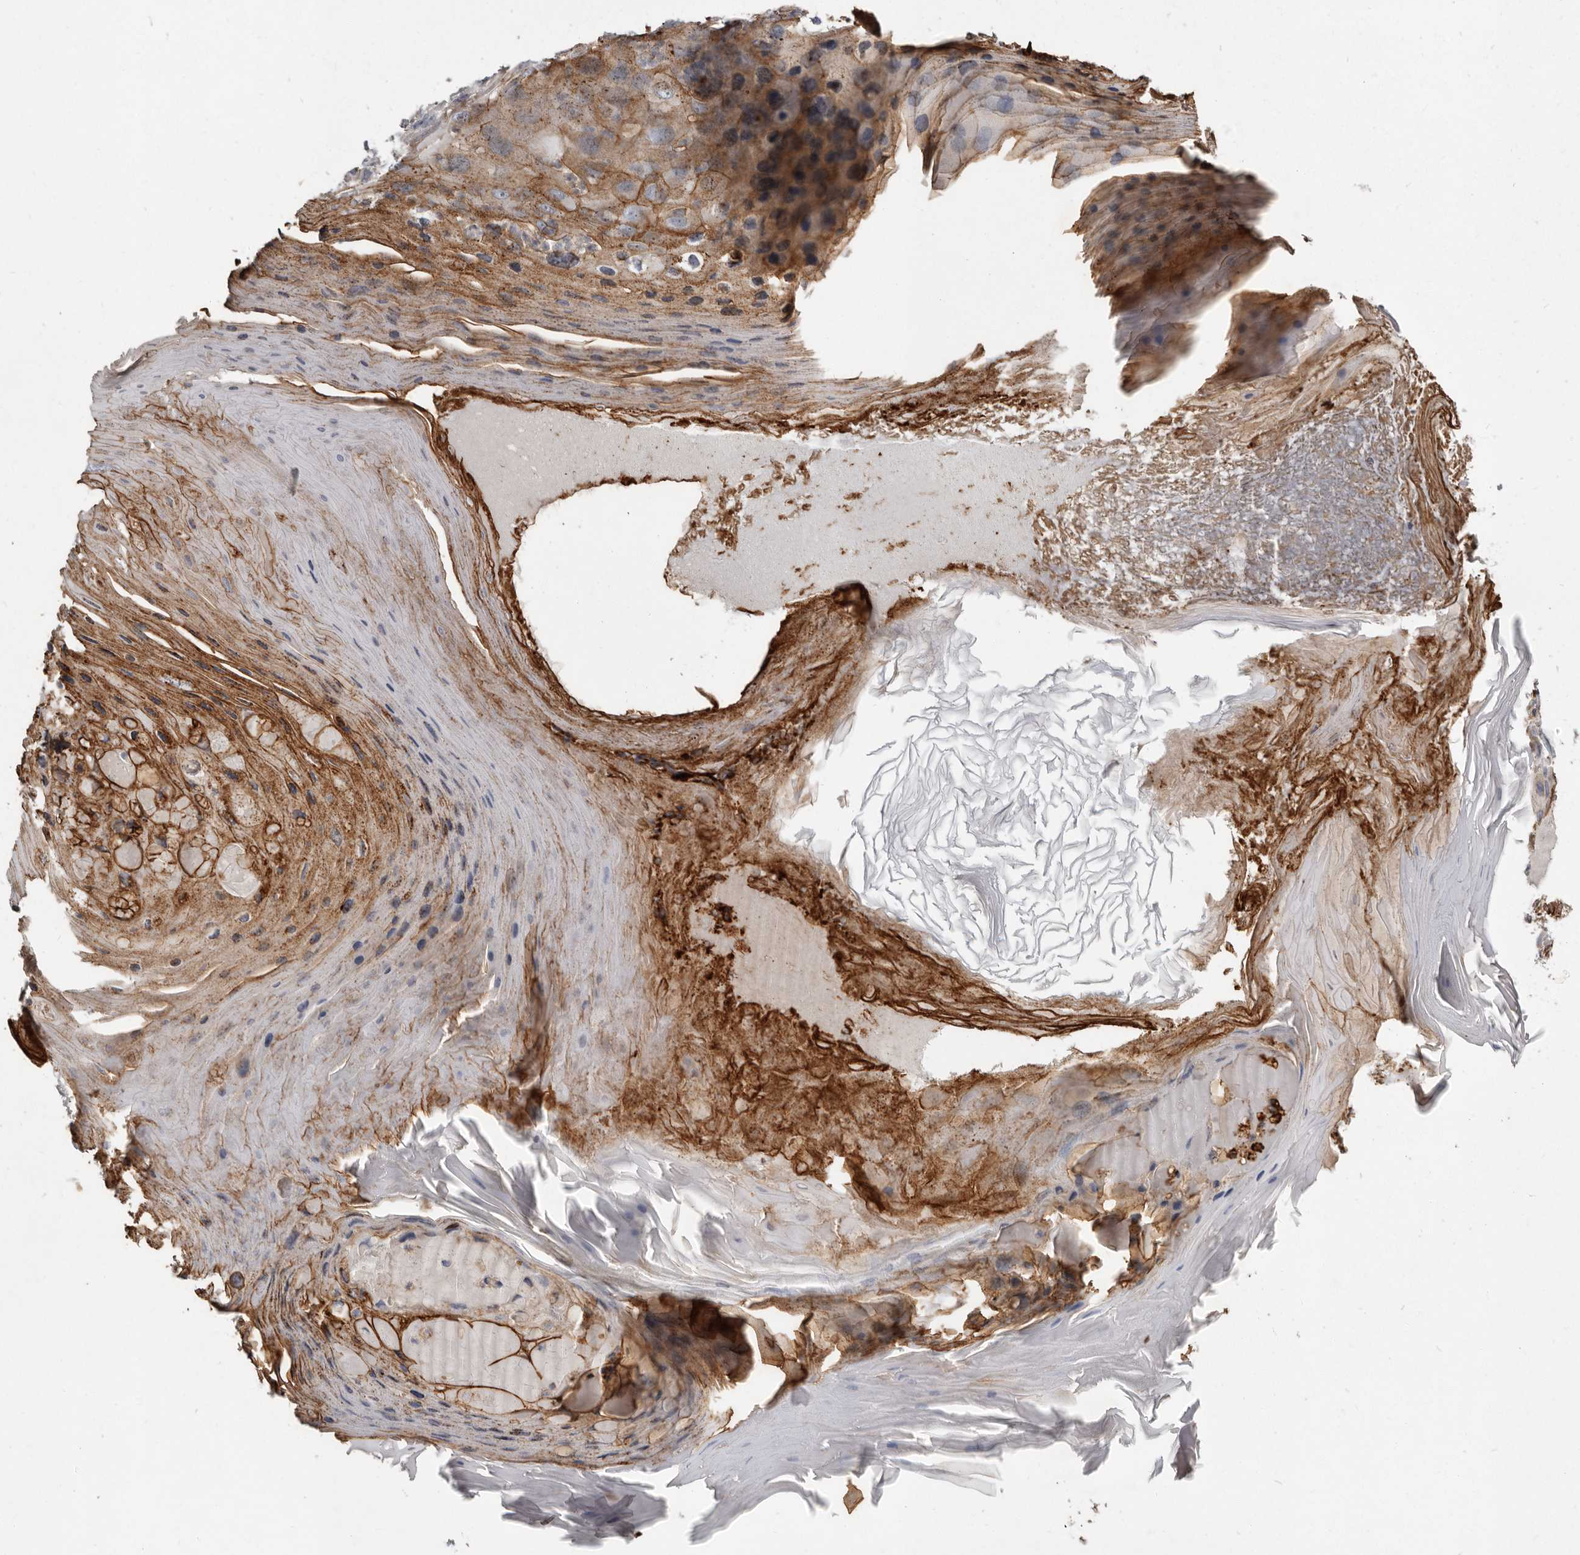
{"staining": {"intensity": "moderate", "quantity": "<25%", "location": "cytoplasmic/membranous"}, "tissue": "skin cancer", "cell_type": "Tumor cells", "image_type": "cancer", "snomed": [{"axis": "morphology", "description": "Squamous cell carcinoma, NOS"}, {"axis": "topography", "description": "Skin"}], "caption": "Immunohistochemistry staining of skin cancer (squamous cell carcinoma), which demonstrates low levels of moderate cytoplasmic/membranous positivity in approximately <25% of tumor cells indicating moderate cytoplasmic/membranous protein positivity. The staining was performed using DAB (3,3'-diaminobenzidine) (brown) for protein detection and nuclei were counterstained in hematoxylin (blue).", "gene": "KIF26B", "patient": {"sex": "female", "age": 88}}